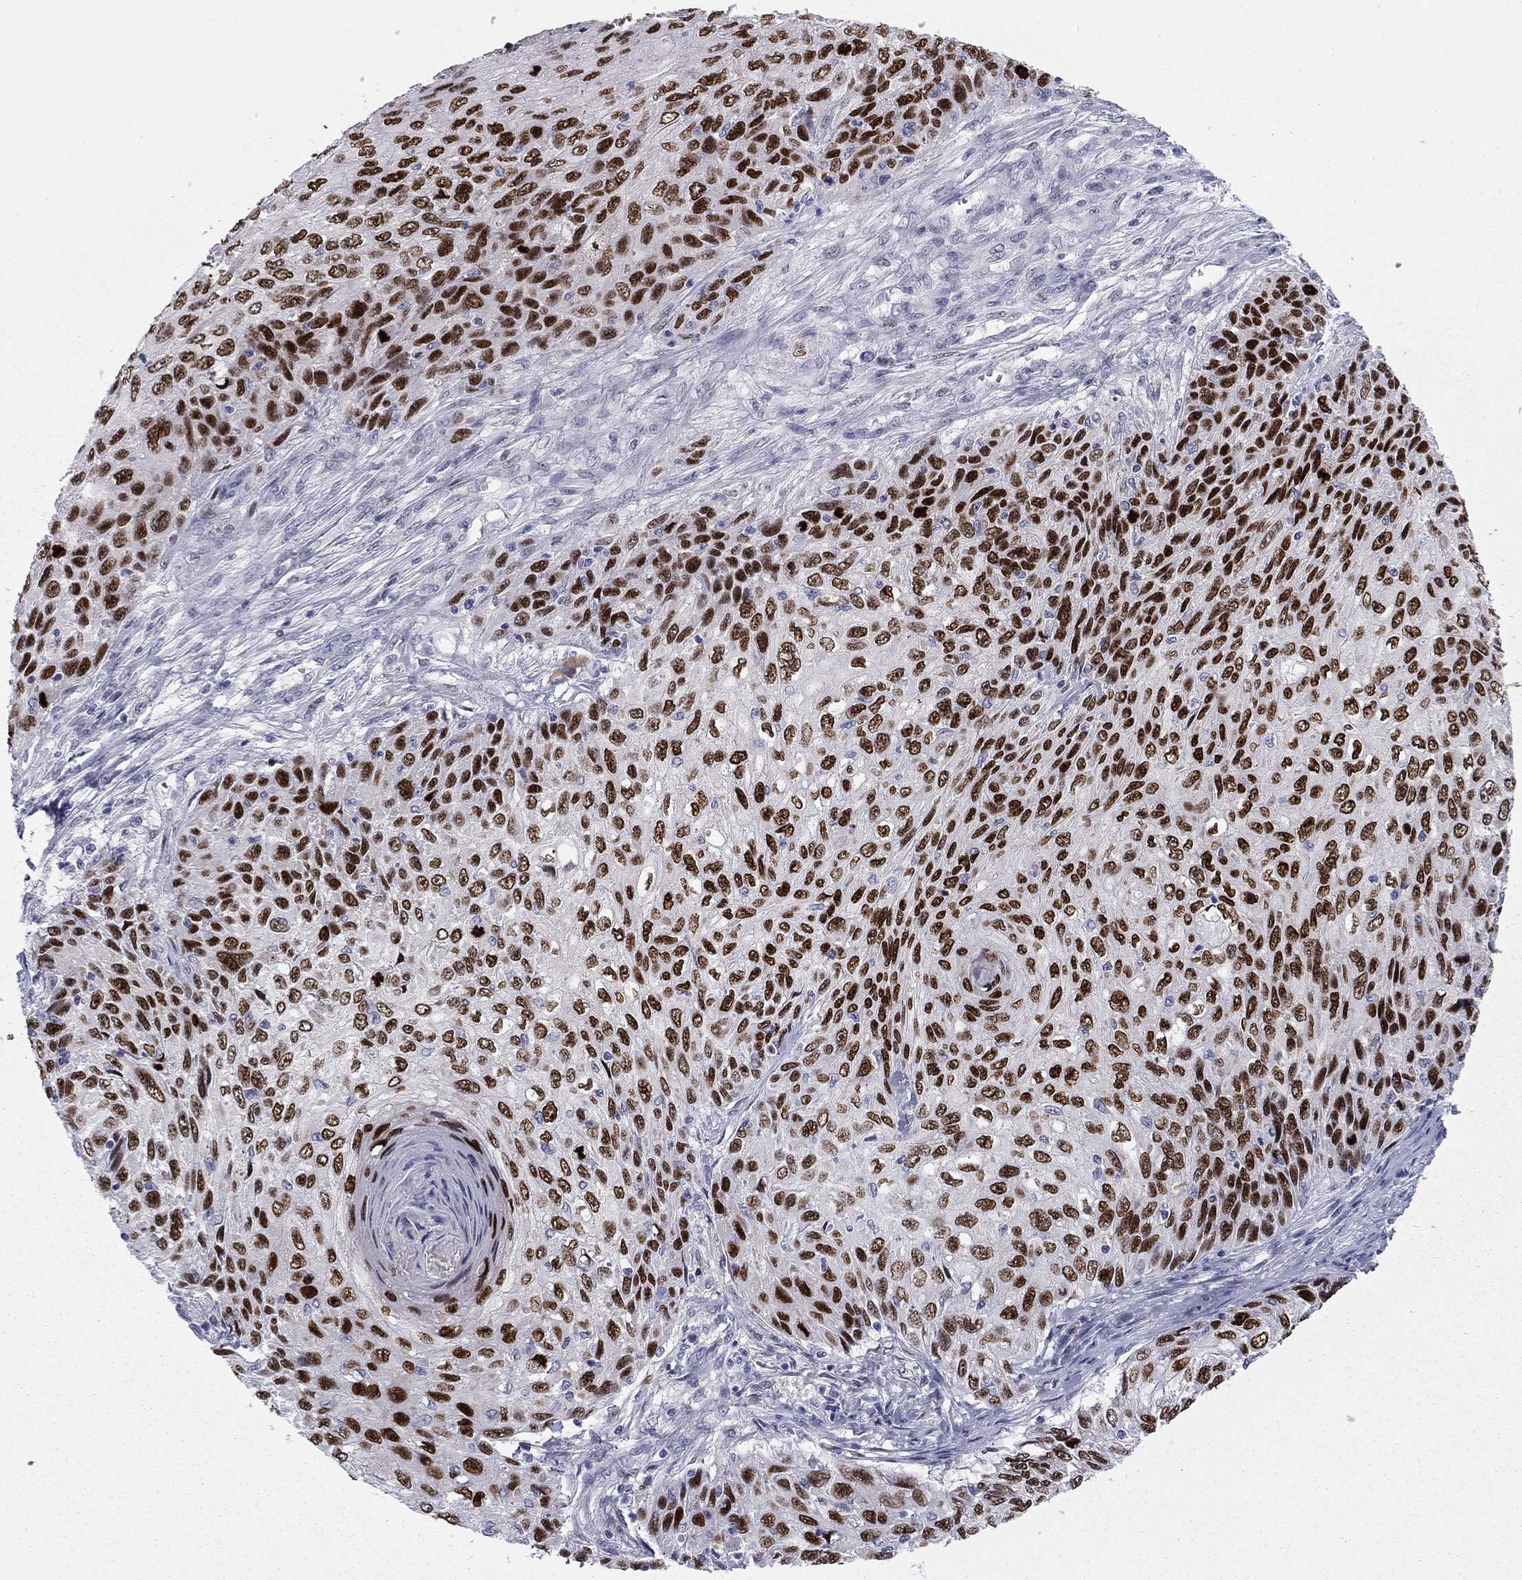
{"staining": {"intensity": "strong", "quantity": ">75%", "location": "nuclear"}, "tissue": "skin cancer", "cell_type": "Tumor cells", "image_type": "cancer", "snomed": [{"axis": "morphology", "description": "Squamous cell carcinoma, NOS"}, {"axis": "topography", "description": "Skin"}], "caption": "The micrograph displays immunohistochemical staining of skin cancer. There is strong nuclear positivity is appreciated in about >75% of tumor cells. (DAB = brown stain, brightfield microscopy at high magnification).", "gene": "TFAP2B", "patient": {"sex": "male", "age": 92}}